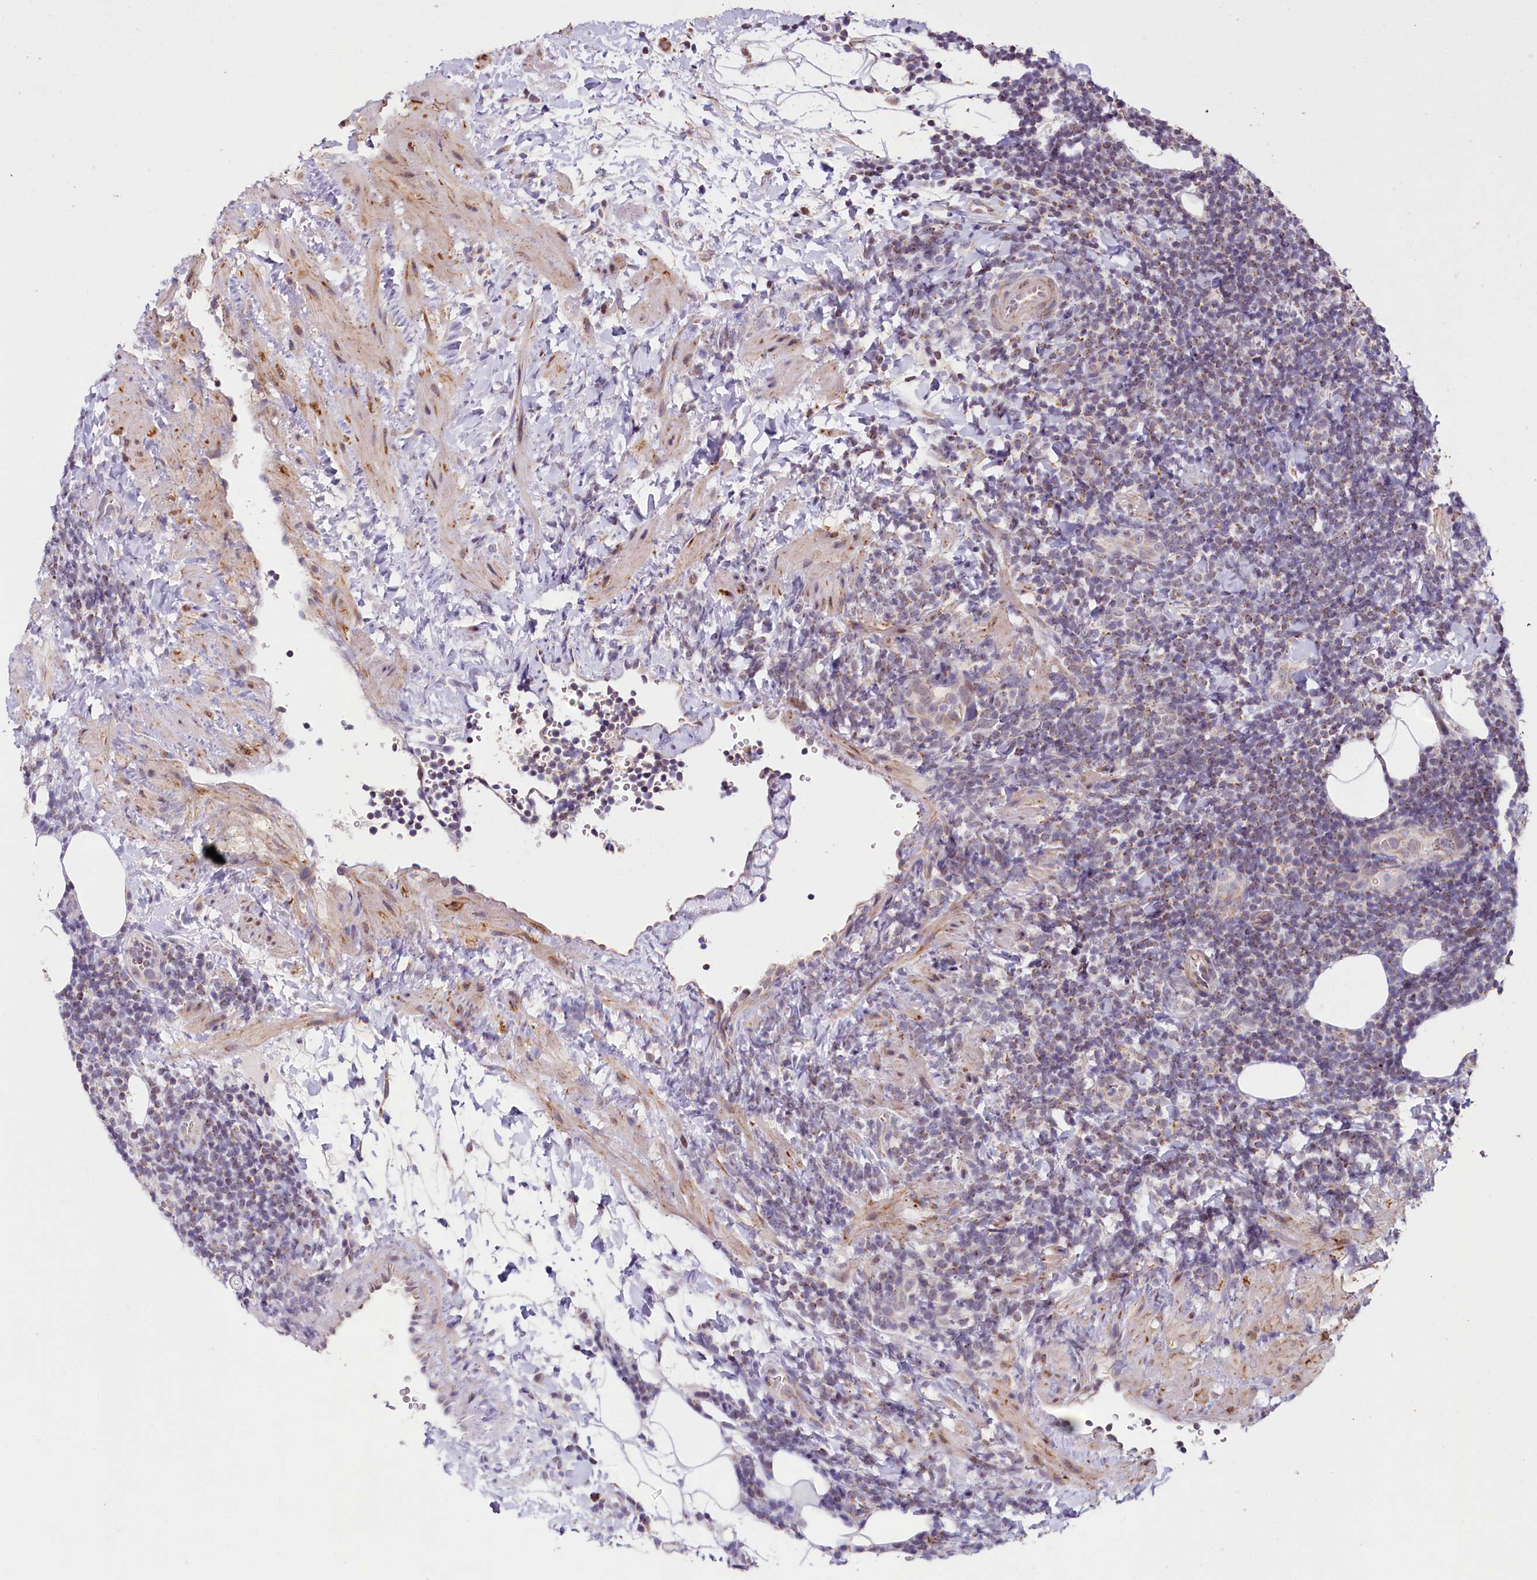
{"staining": {"intensity": "weak", "quantity": "<25%", "location": "cytoplasmic/membranous"}, "tissue": "lymphoma", "cell_type": "Tumor cells", "image_type": "cancer", "snomed": [{"axis": "morphology", "description": "Malignant lymphoma, non-Hodgkin's type, Low grade"}, {"axis": "topography", "description": "Lymph node"}], "caption": "DAB (3,3'-diaminobenzidine) immunohistochemical staining of human malignant lymphoma, non-Hodgkin's type (low-grade) exhibits no significant staining in tumor cells.", "gene": "PDE6D", "patient": {"sex": "male", "age": 66}}